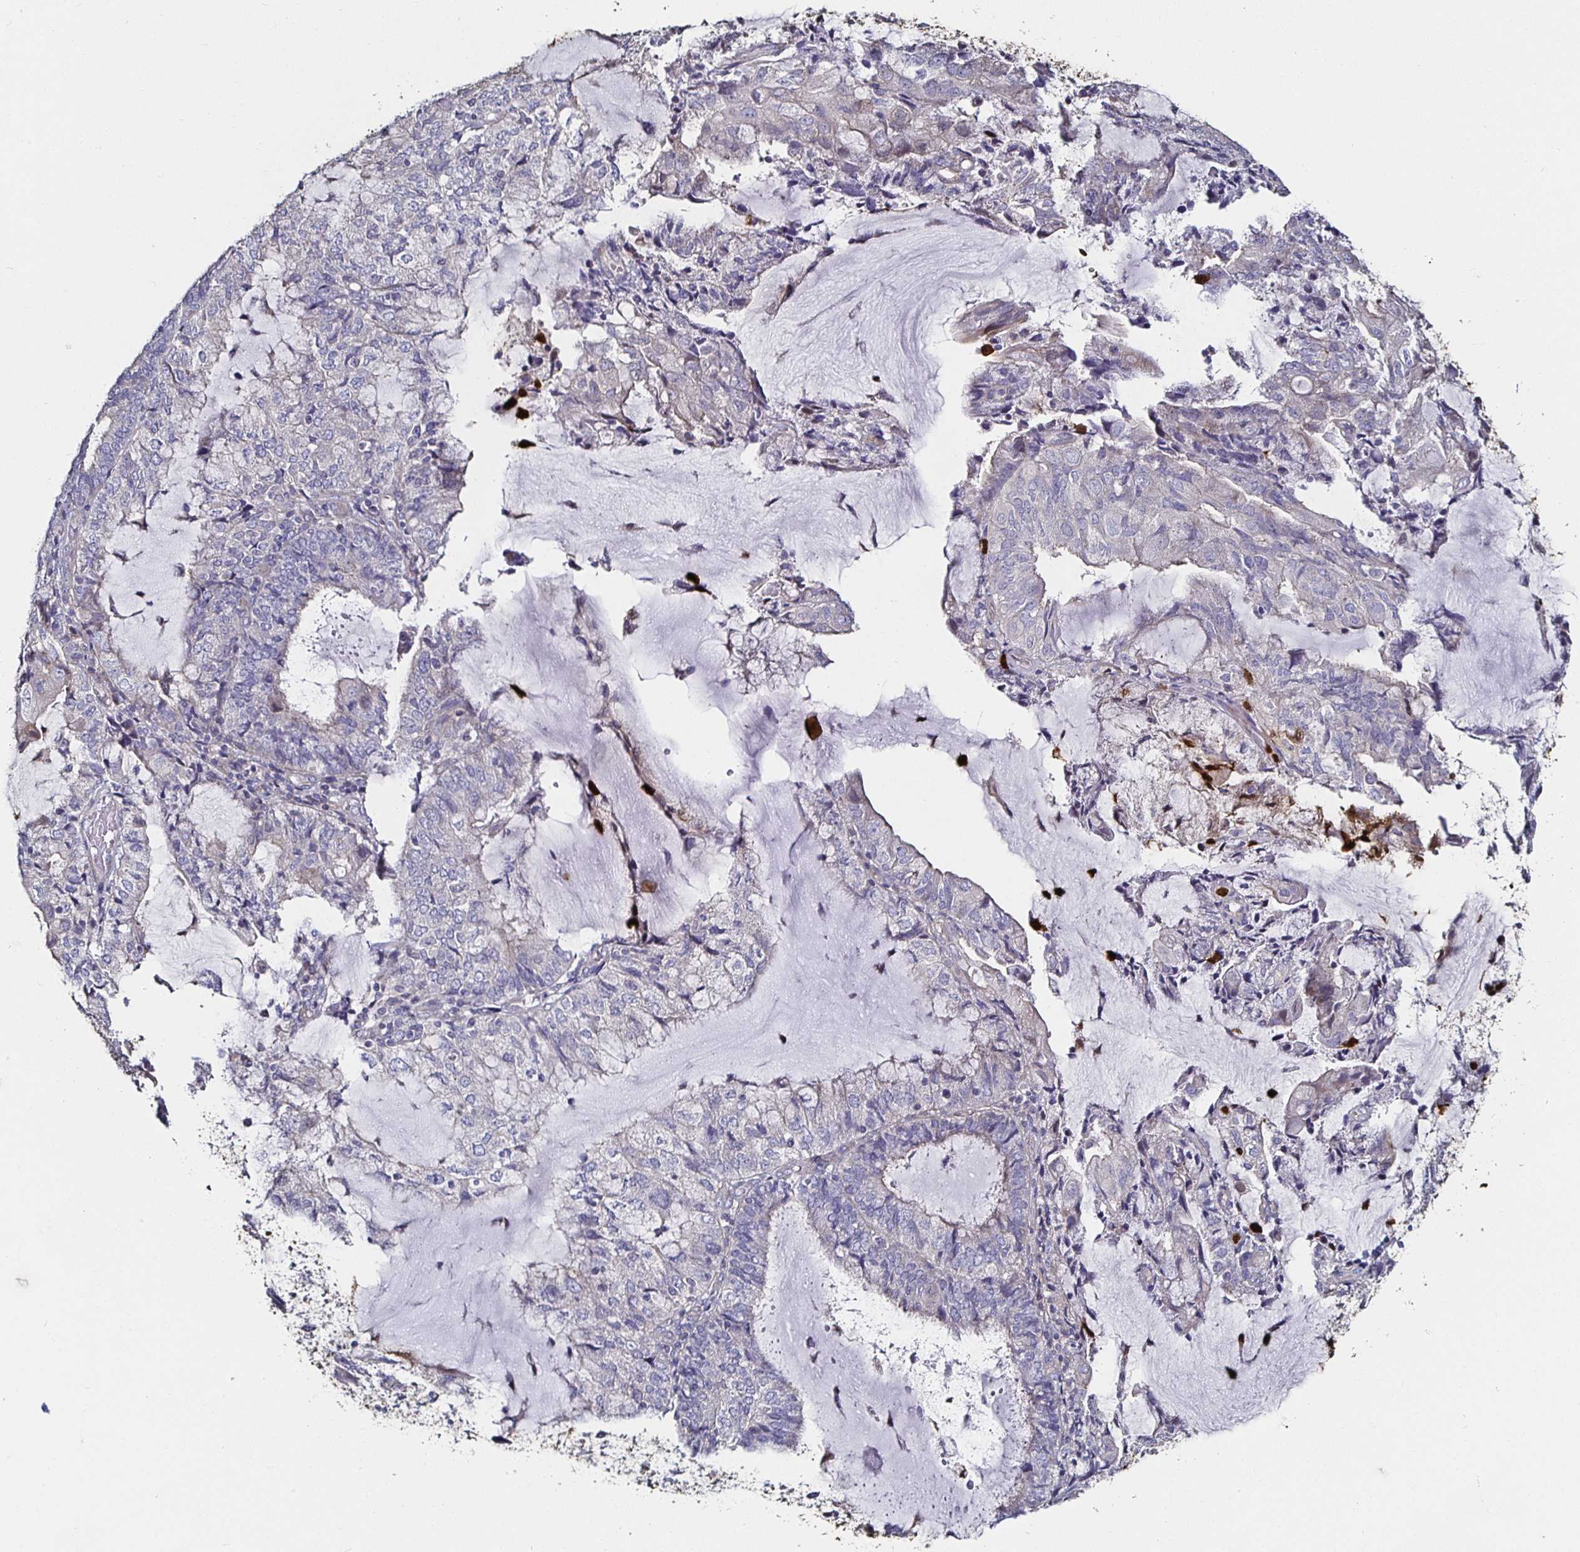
{"staining": {"intensity": "negative", "quantity": "none", "location": "none"}, "tissue": "endometrial cancer", "cell_type": "Tumor cells", "image_type": "cancer", "snomed": [{"axis": "morphology", "description": "Adenocarcinoma, NOS"}, {"axis": "topography", "description": "Endometrium"}], "caption": "Immunohistochemistry image of adenocarcinoma (endometrial) stained for a protein (brown), which demonstrates no staining in tumor cells.", "gene": "TLR4", "patient": {"sex": "female", "age": 81}}